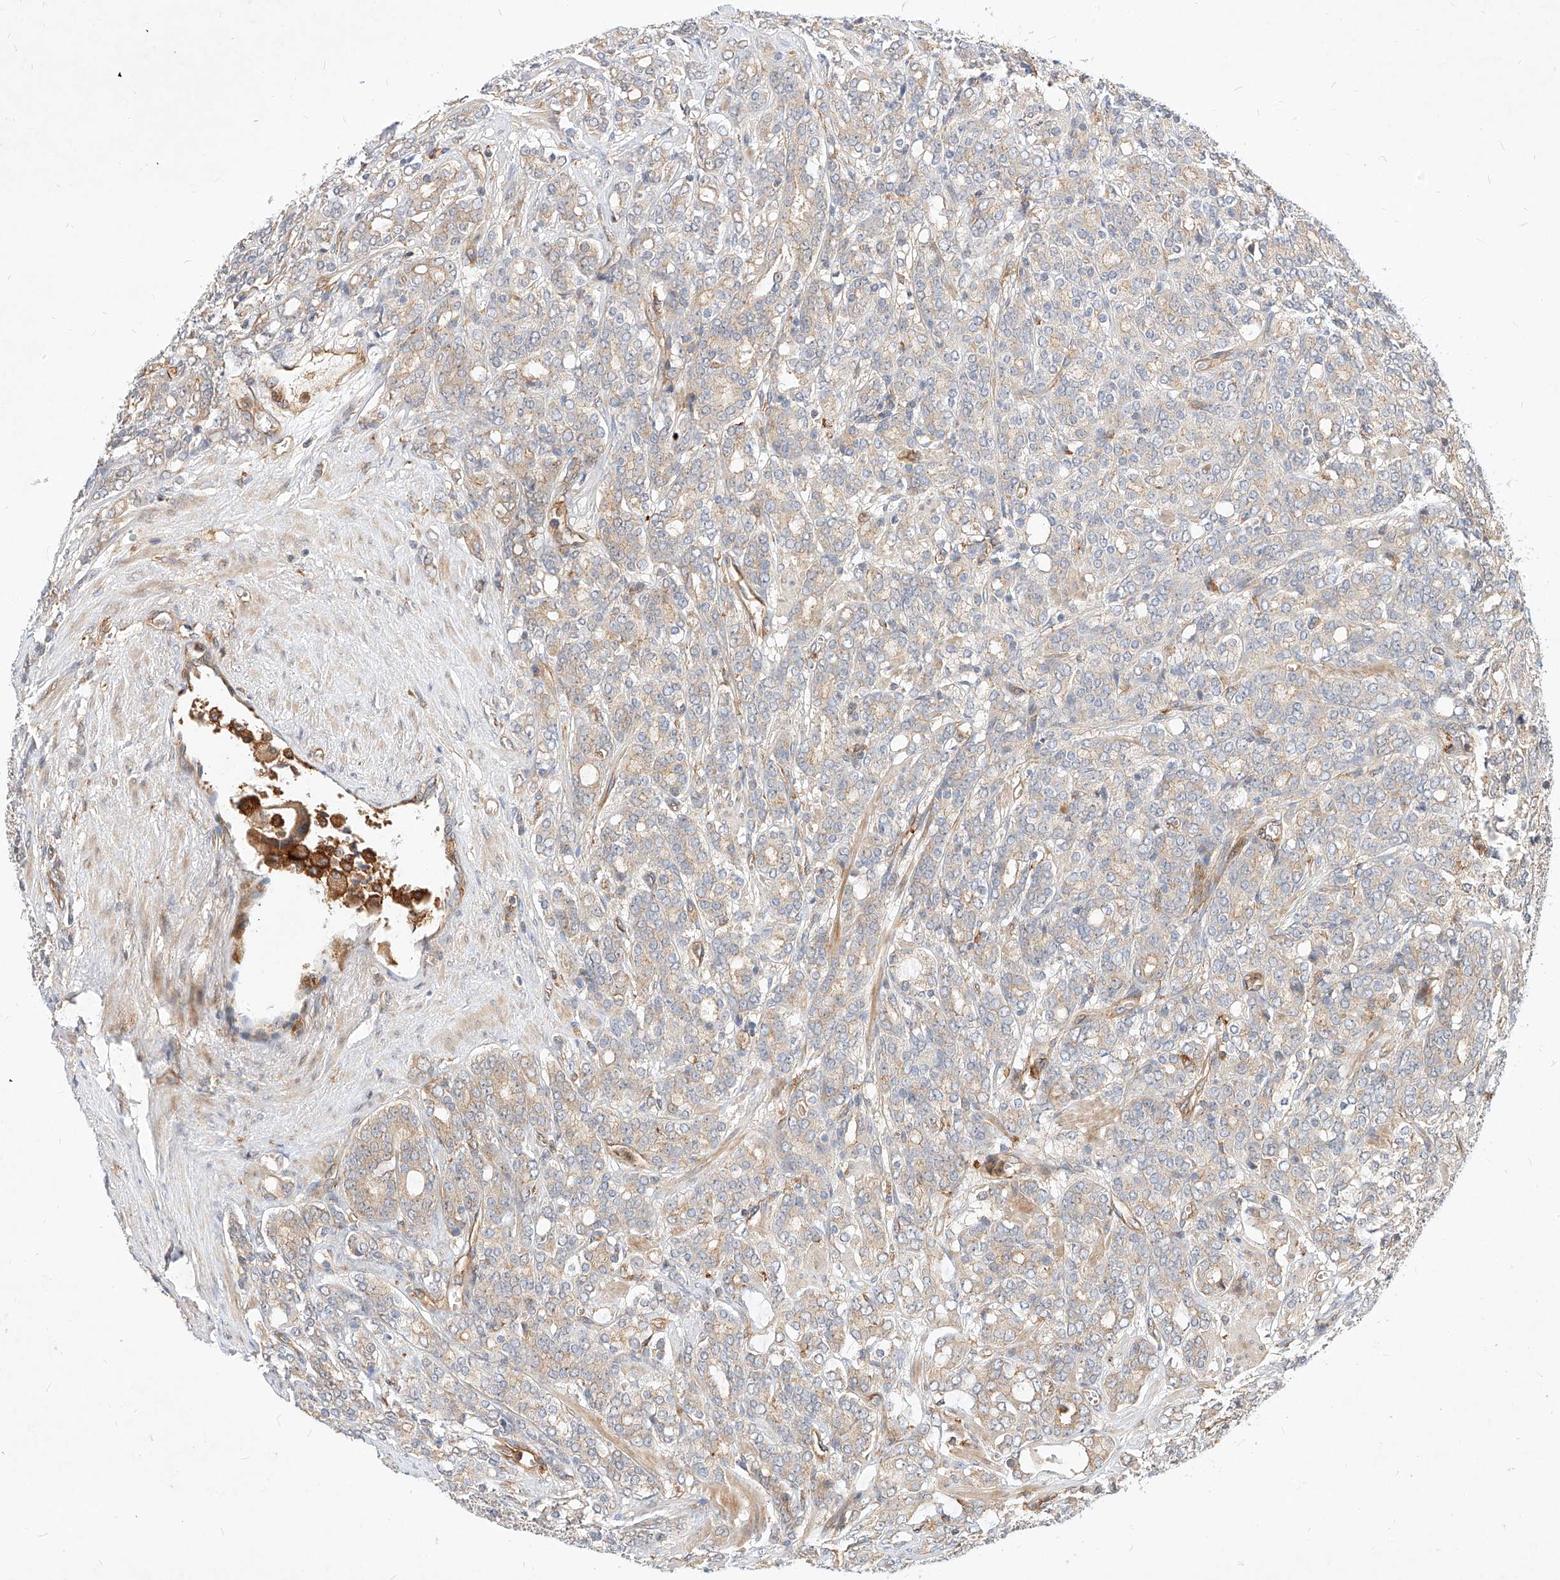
{"staining": {"intensity": "weak", "quantity": "<25%", "location": "cytoplasmic/membranous"}, "tissue": "prostate cancer", "cell_type": "Tumor cells", "image_type": "cancer", "snomed": [{"axis": "morphology", "description": "Adenocarcinoma, High grade"}, {"axis": "topography", "description": "Prostate"}], "caption": "High-grade adenocarcinoma (prostate) stained for a protein using immunohistochemistry reveals no staining tumor cells.", "gene": "NFAM1", "patient": {"sex": "male", "age": 62}}